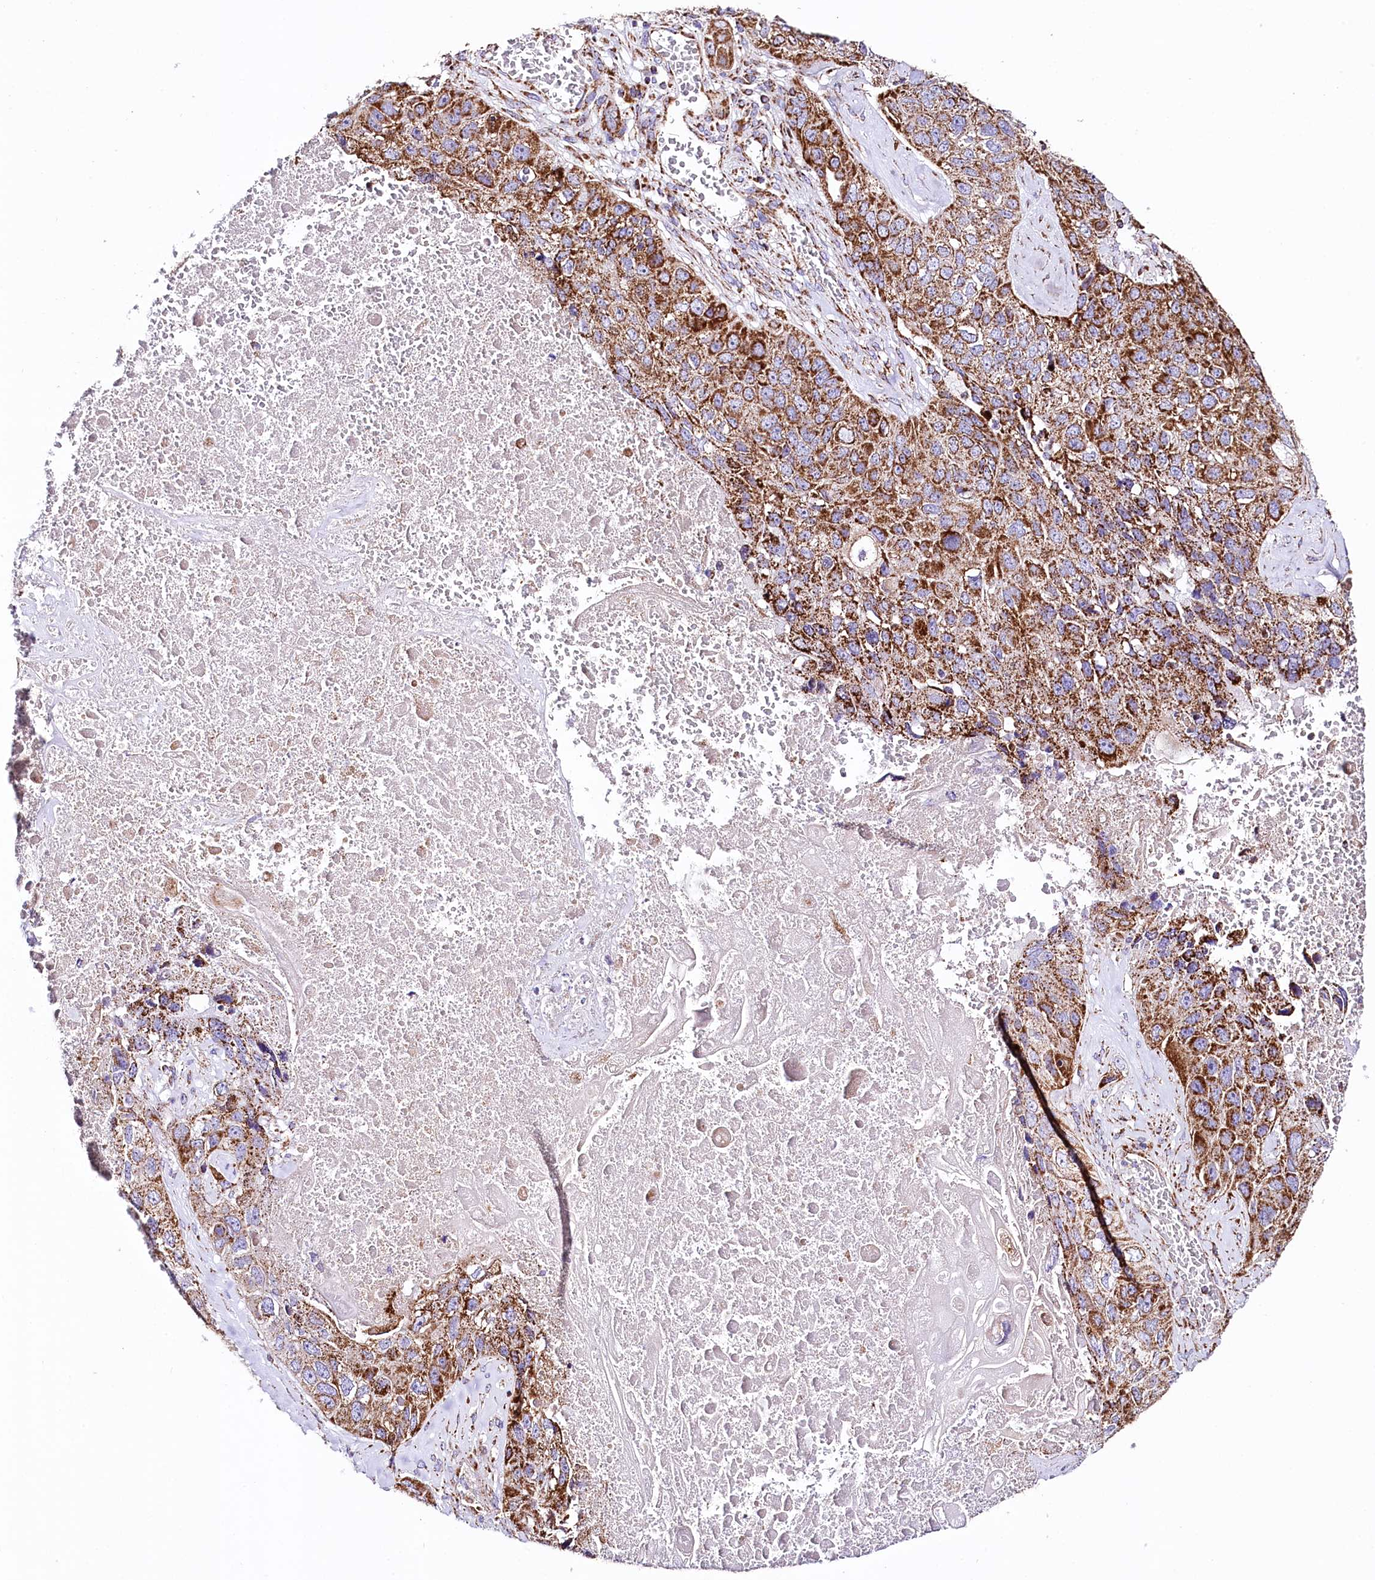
{"staining": {"intensity": "strong", "quantity": ">75%", "location": "cytoplasmic/membranous"}, "tissue": "lung cancer", "cell_type": "Tumor cells", "image_type": "cancer", "snomed": [{"axis": "morphology", "description": "Squamous cell carcinoma, NOS"}, {"axis": "topography", "description": "Lung"}], "caption": "A high-resolution image shows immunohistochemistry staining of lung cancer (squamous cell carcinoma), which reveals strong cytoplasmic/membranous positivity in about >75% of tumor cells.", "gene": "APLP2", "patient": {"sex": "male", "age": 61}}